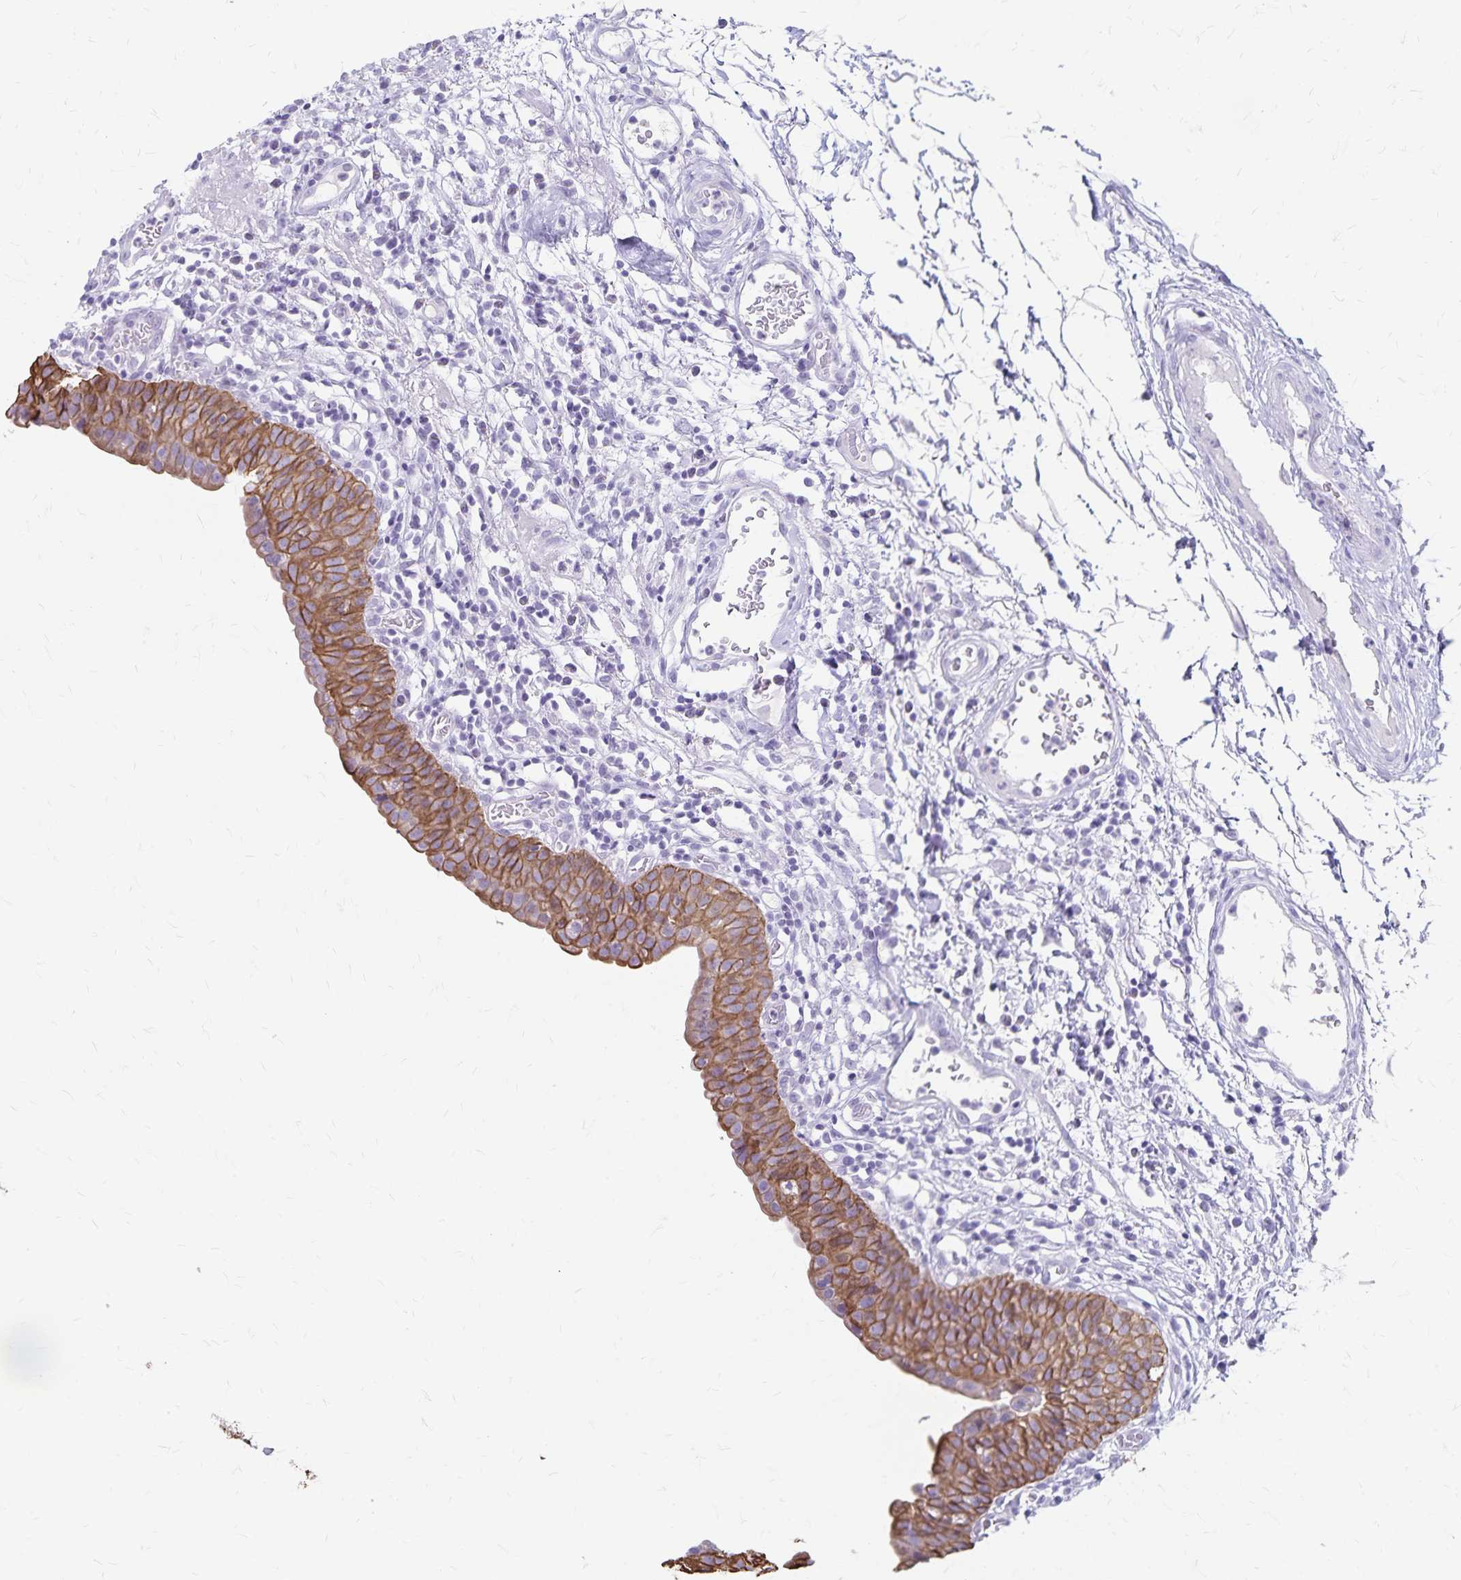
{"staining": {"intensity": "moderate", "quantity": ">75%", "location": "cytoplasmic/membranous"}, "tissue": "urinary bladder", "cell_type": "Urothelial cells", "image_type": "normal", "snomed": [{"axis": "morphology", "description": "Normal tissue, NOS"}, {"axis": "morphology", "description": "Inflammation, NOS"}, {"axis": "topography", "description": "Urinary bladder"}], "caption": "Immunohistochemistry (IHC) histopathology image of benign urinary bladder: urinary bladder stained using IHC shows medium levels of moderate protein expression localized specifically in the cytoplasmic/membranous of urothelial cells, appearing as a cytoplasmic/membranous brown color.", "gene": "GPBAR1", "patient": {"sex": "male", "age": 57}}